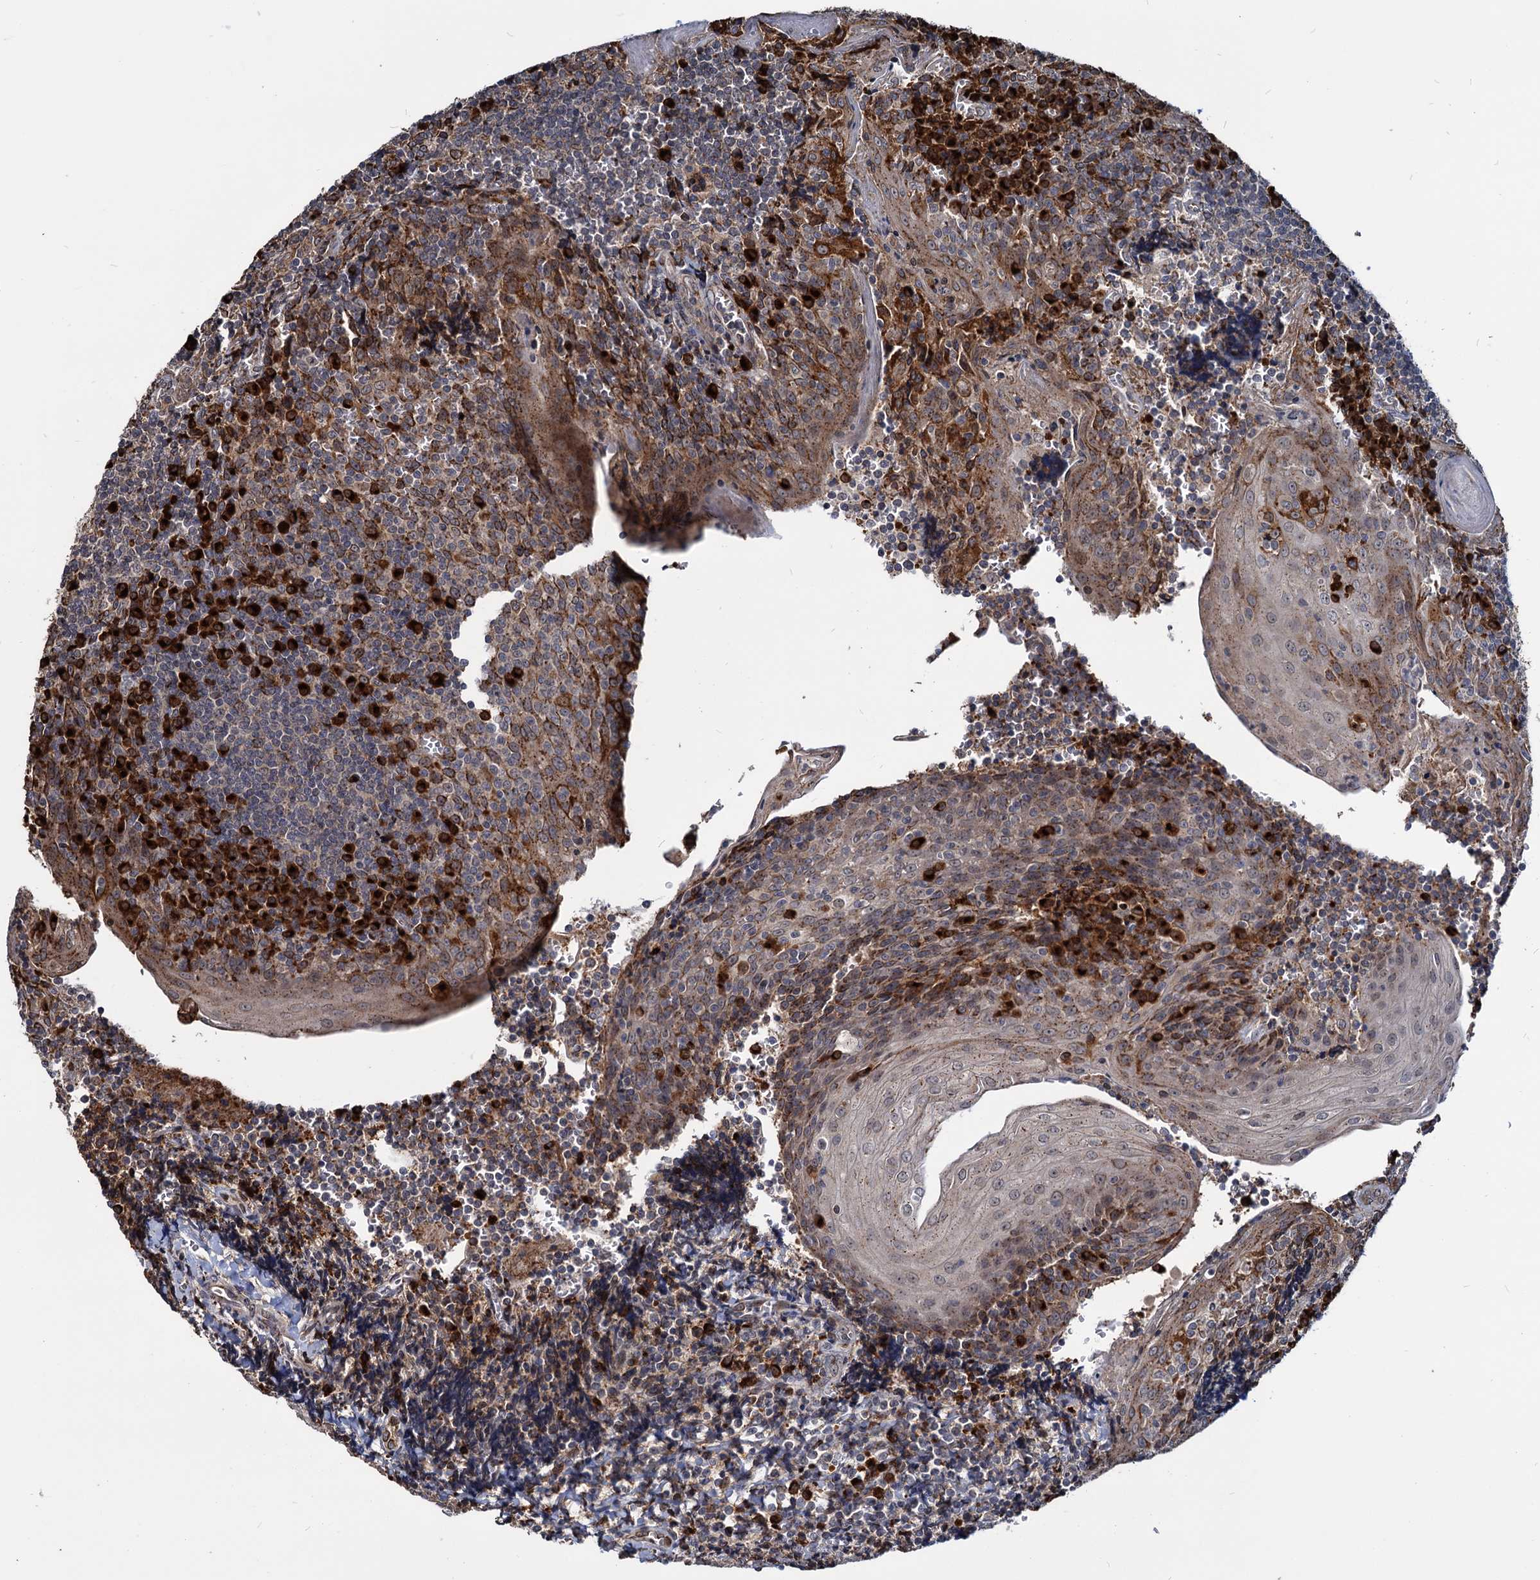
{"staining": {"intensity": "strong", "quantity": "<25%", "location": "cytoplasmic/membranous"}, "tissue": "tonsil", "cell_type": "Germinal center cells", "image_type": "normal", "snomed": [{"axis": "morphology", "description": "Normal tissue, NOS"}, {"axis": "topography", "description": "Tonsil"}], "caption": "DAB (3,3'-diaminobenzidine) immunohistochemical staining of benign human tonsil displays strong cytoplasmic/membranous protein expression in about <25% of germinal center cells.", "gene": "SAAL1", "patient": {"sex": "male", "age": 27}}